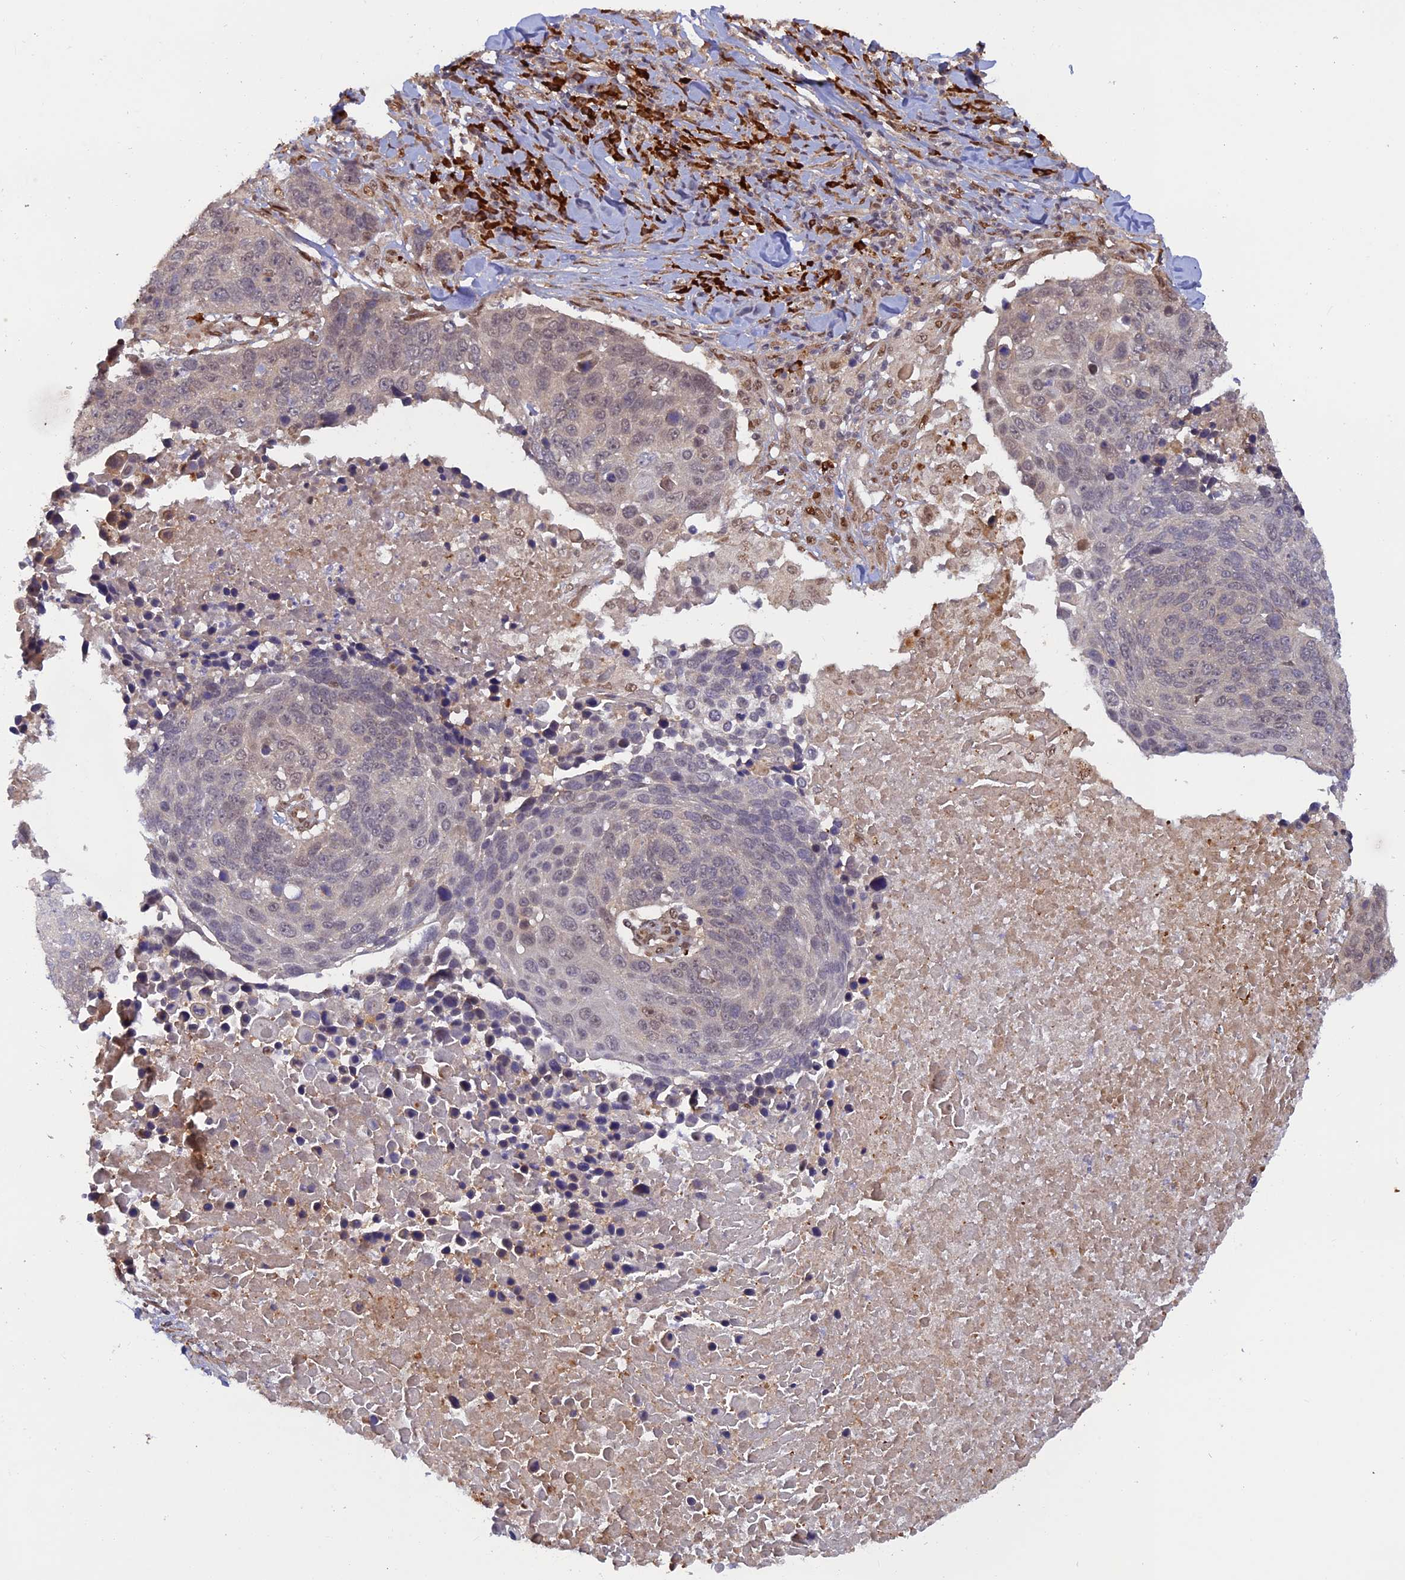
{"staining": {"intensity": "negative", "quantity": "none", "location": "none"}, "tissue": "lung cancer", "cell_type": "Tumor cells", "image_type": "cancer", "snomed": [{"axis": "morphology", "description": "Normal tissue, NOS"}, {"axis": "morphology", "description": "Squamous cell carcinoma, NOS"}, {"axis": "topography", "description": "Lymph node"}, {"axis": "topography", "description": "Lung"}], "caption": "This micrograph is of lung cancer (squamous cell carcinoma) stained with immunohistochemistry (IHC) to label a protein in brown with the nuclei are counter-stained blue. There is no staining in tumor cells.", "gene": "ZNF565", "patient": {"sex": "male", "age": 66}}